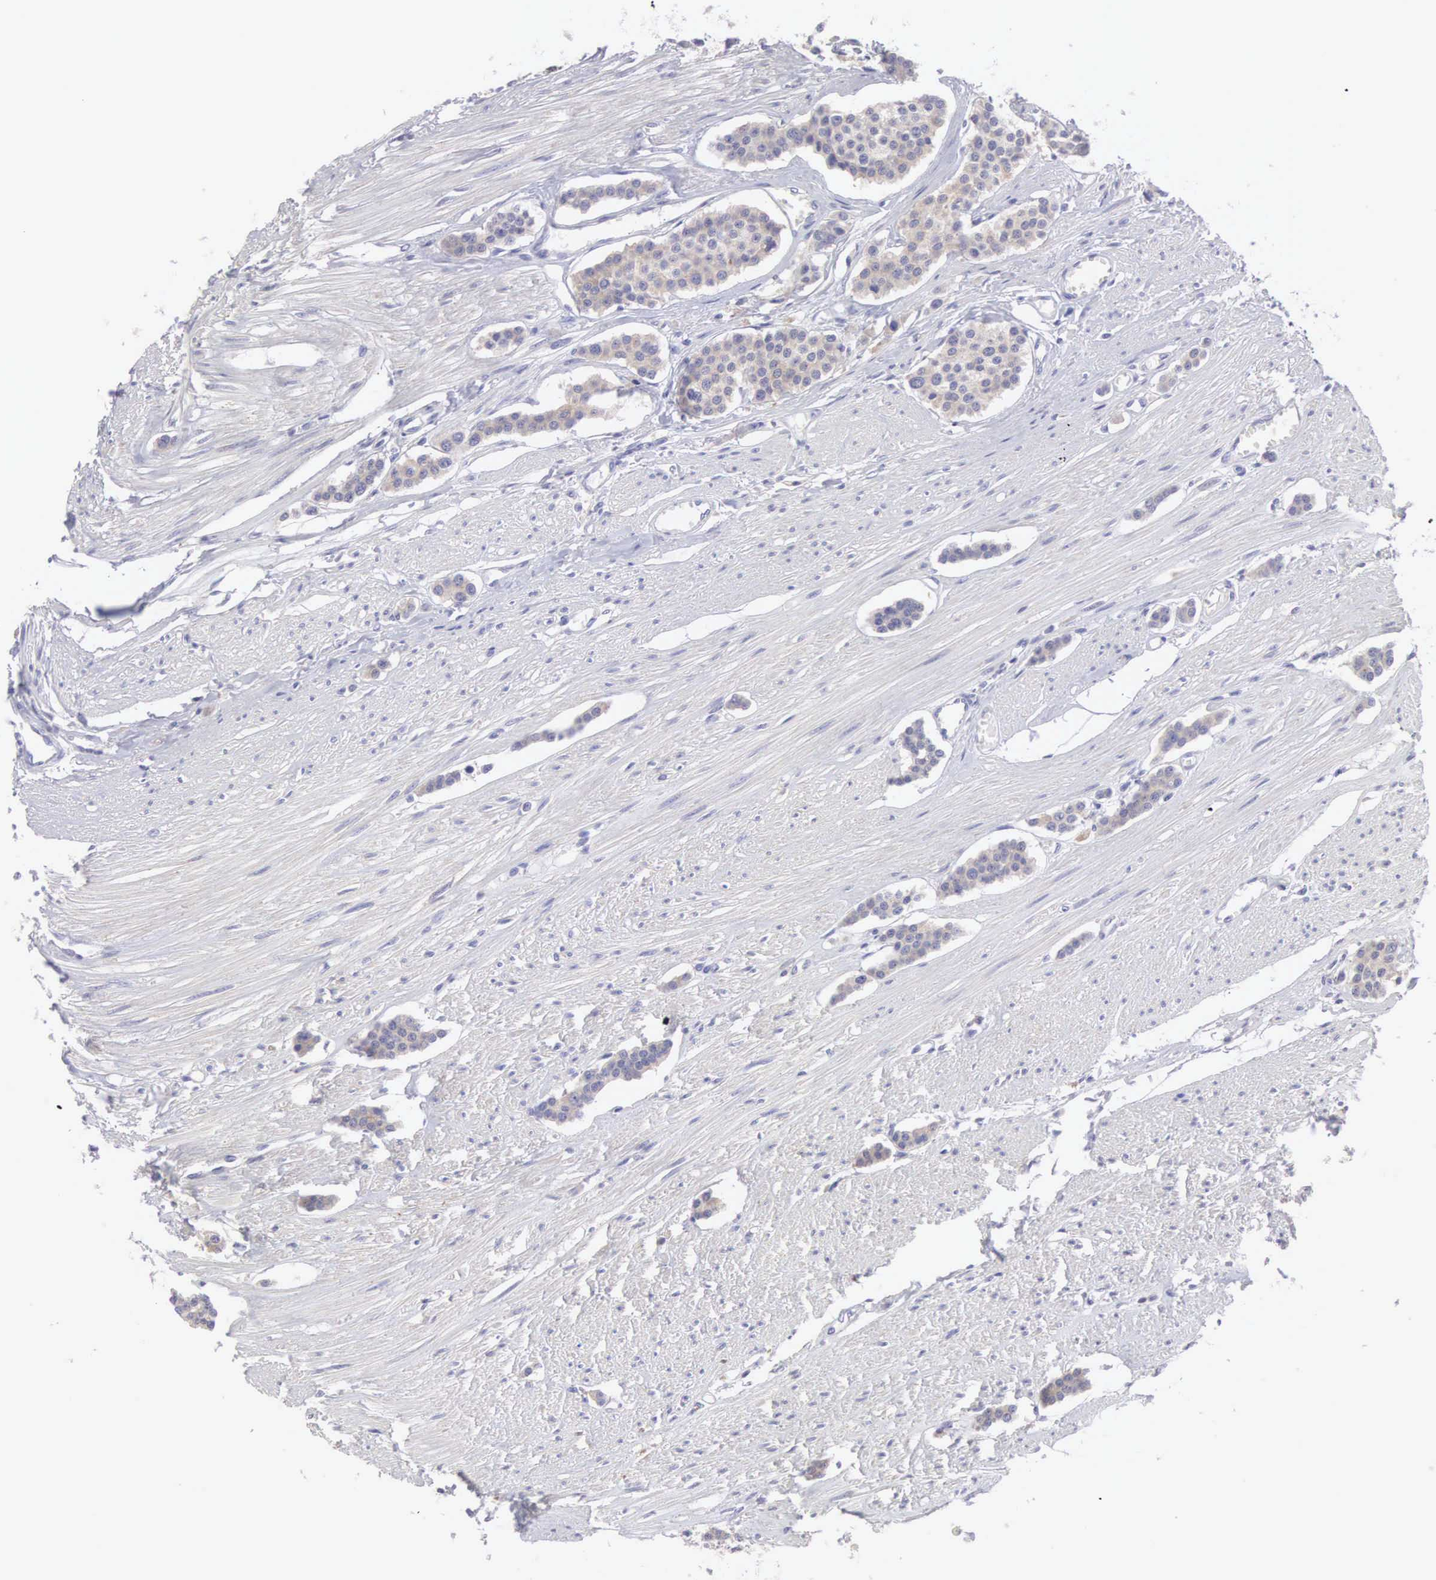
{"staining": {"intensity": "negative", "quantity": "none", "location": "none"}, "tissue": "carcinoid", "cell_type": "Tumor cells", "image_type": "cancer", "snomed": [{"axis": "morphology", "description": "Carcinoid, malignant, NOS"}, {"axis": "topography", "description": "Small intestine"}], "caption": "Immunohistochemistry (IHC) photomicrograph of human malignant carcinoid stained for a protein (brown), which exhibits no staining in tumor cells.", "gene": "SLITRK4", "patient": {"sex": "male", "age": 60}}